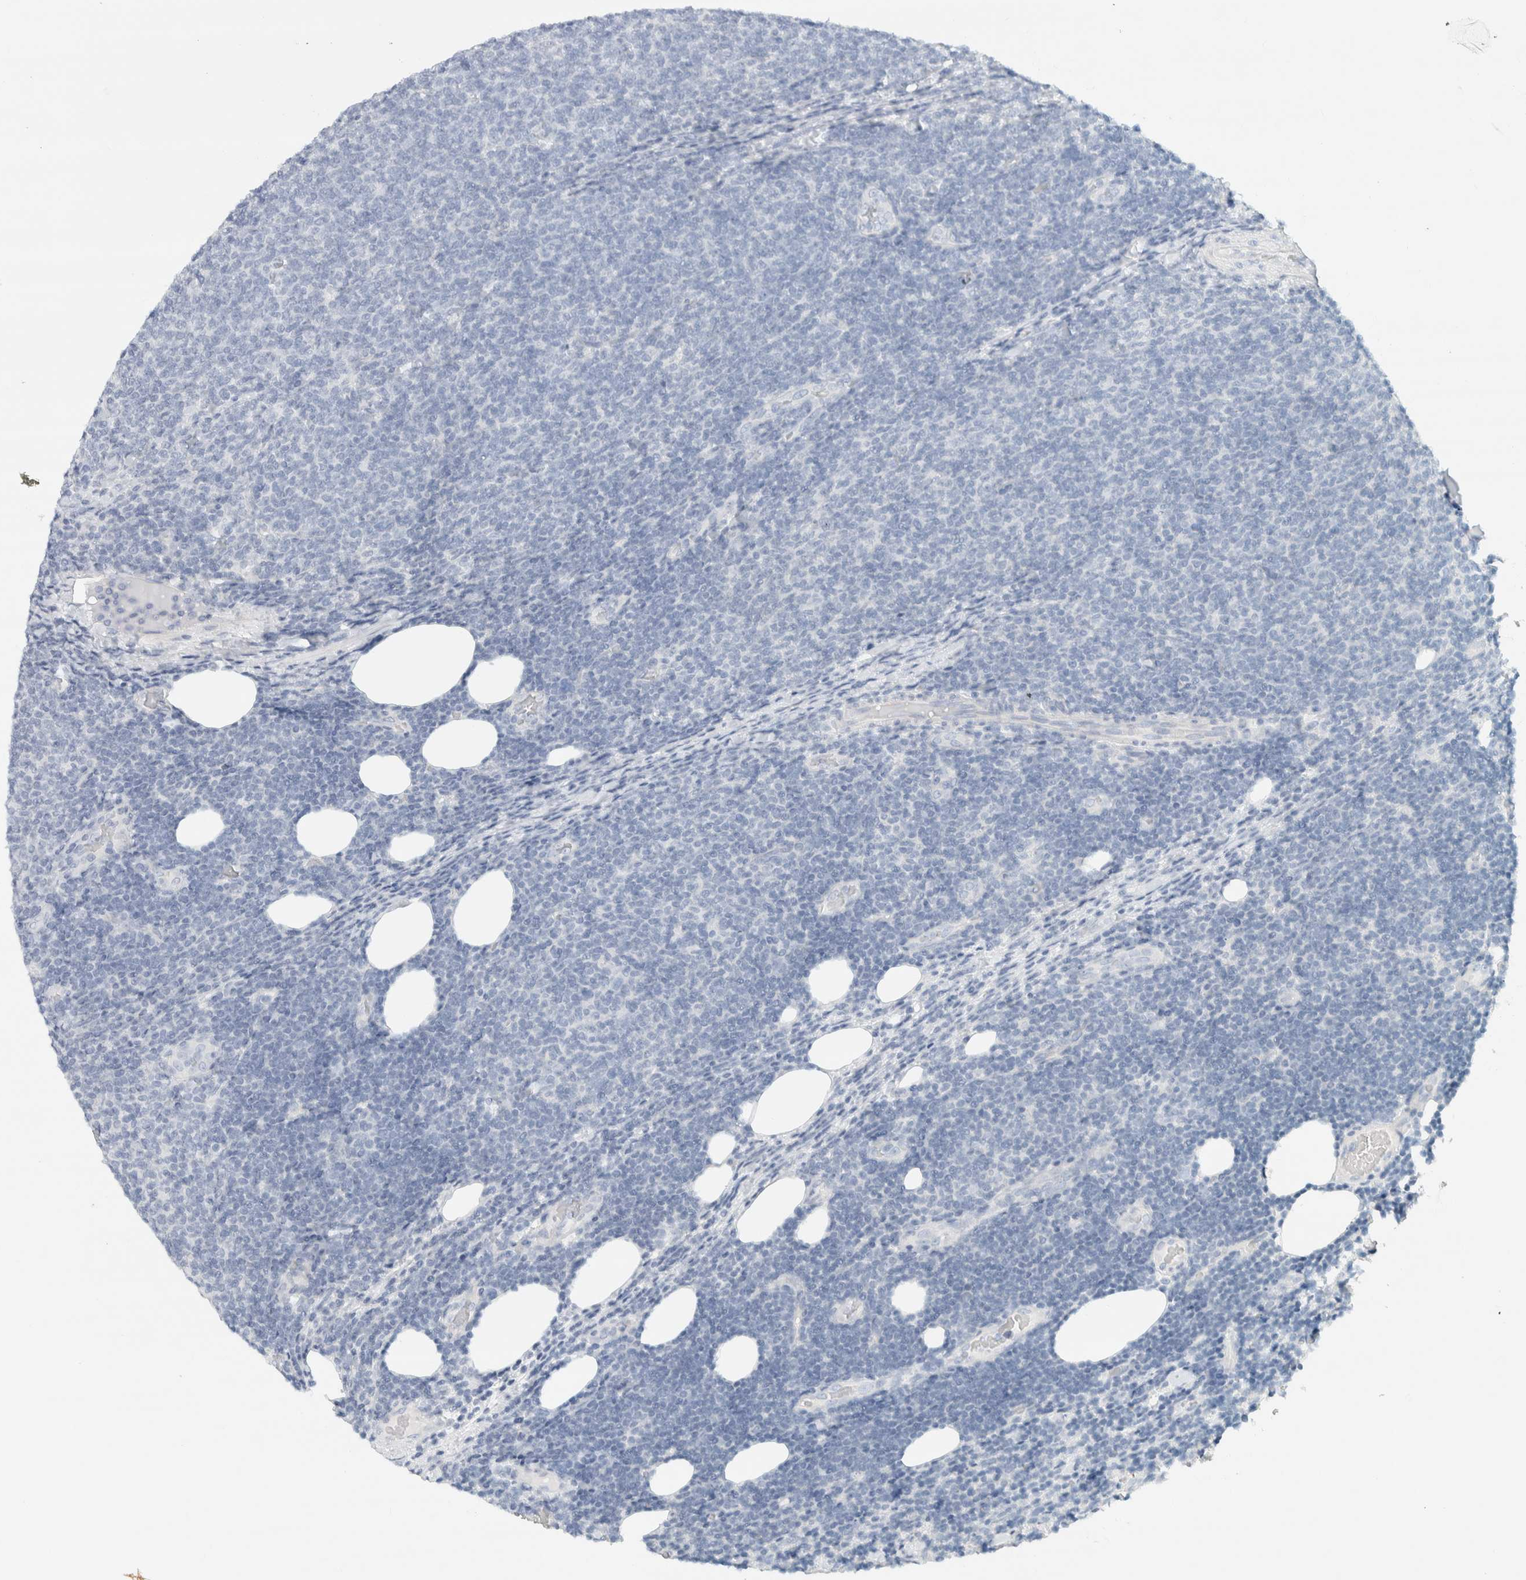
{"staining": {"intensity": "negative", "quantity": "none", "location": "none"}, "tissue": "lymphoma", "cell_type": "Tumor cells", "image_type": "cancer", "snomed": [{"axis": "morphology", "description": "Malignant lymphoma, non-Hodgkin's type, Low grade"}, {"axis": "topography", "description": "Lymph node"}], "caption": "Malignant lymphoma, non-Hodgkin's type (low-grade) was stained to show a protein in brown. There is no significant expression in tumor cells. (DAB (3,3'-diaminobenzidine) IHC, high magnification).", "gene": "ALOX12B", "patient": {"sex": "male", "age": 66}}